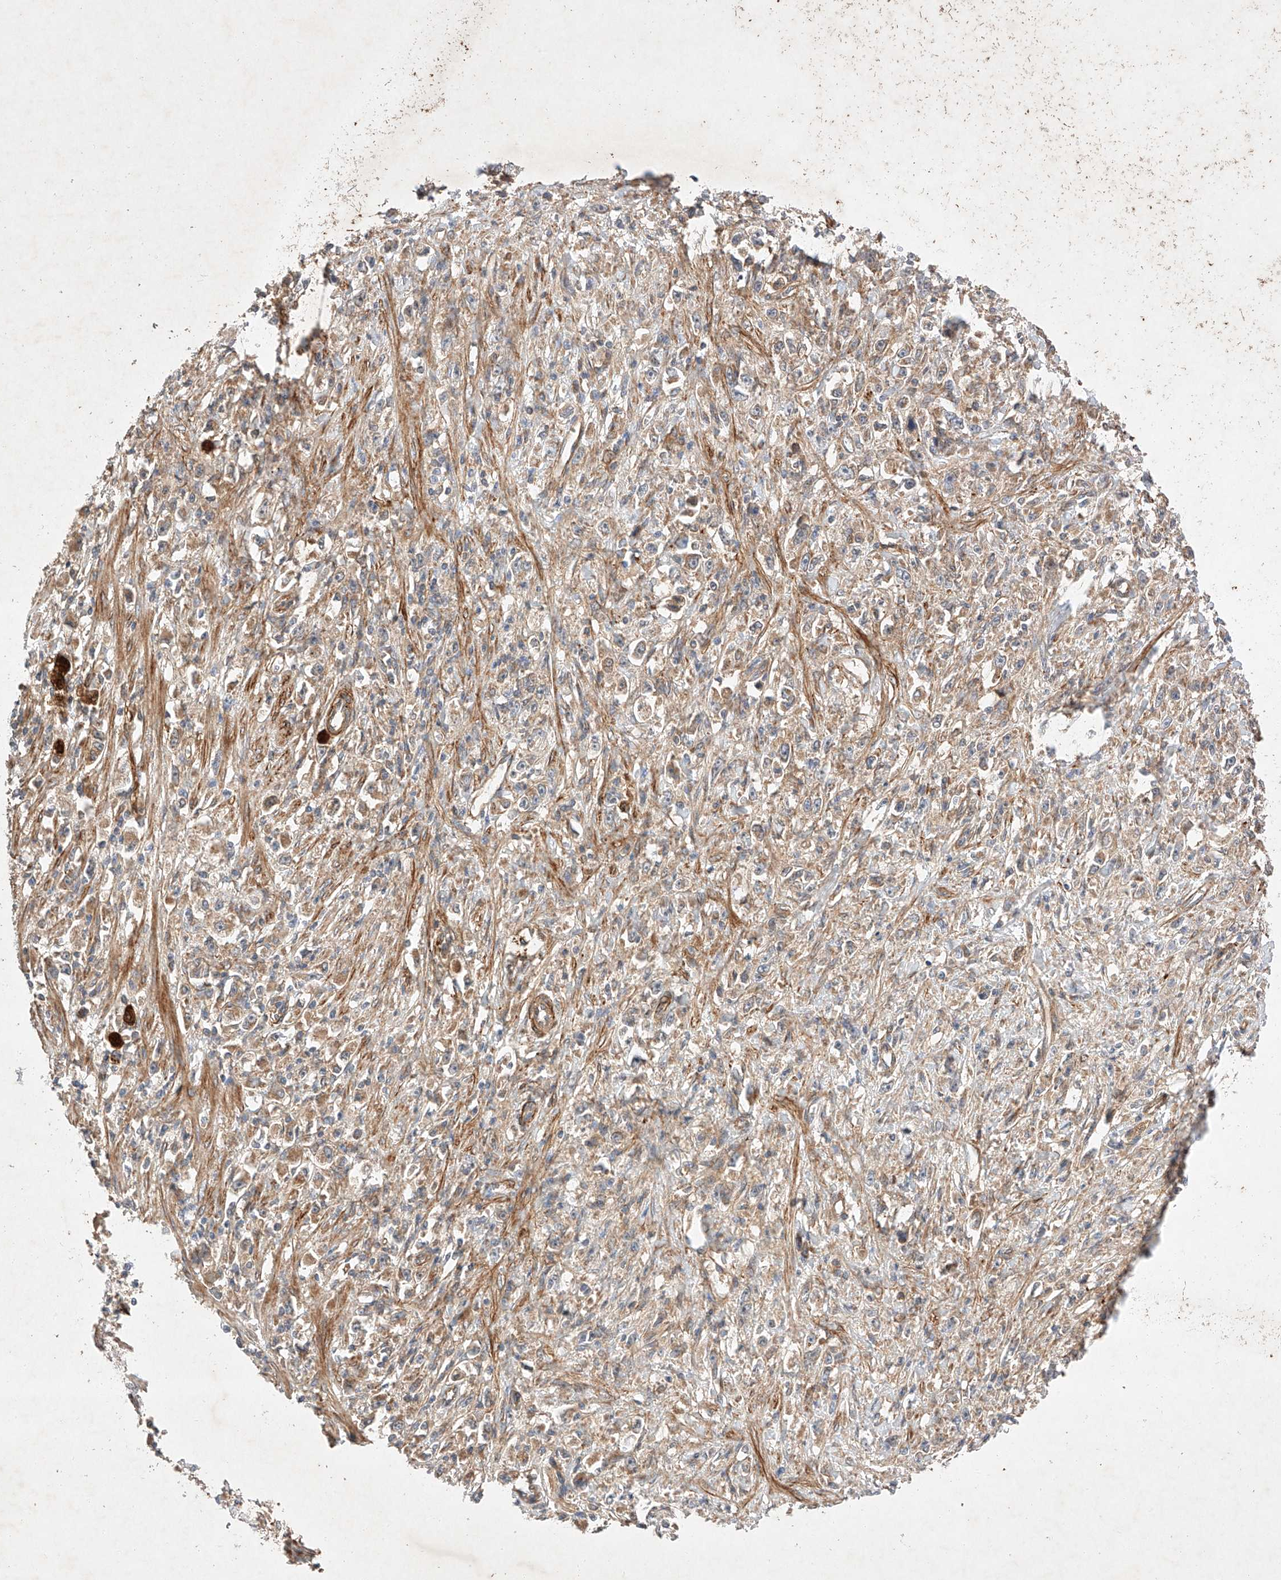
{"staining": {"intensity": "weak", "quantity": "25%-75%", "location": "cytoplasmic/membranous"}, "tissue": "stomach cancer", "cell_type": "Tumor cells", "image_type": "cancer", "snomed": [{"axis": "morphology", "description": "Adenocarcinoma, NOS"}, {"axis": "topography", "description": "Stomach"}], "caption": "Immunohistochemical staining of human adenocarcinoma (stomach) shows weak cytoplasmic/membranous protein expression in about 25%-75% of tumor cells.", "gene": "RAB23", "patient": {"sex": "female", "age": 59}}